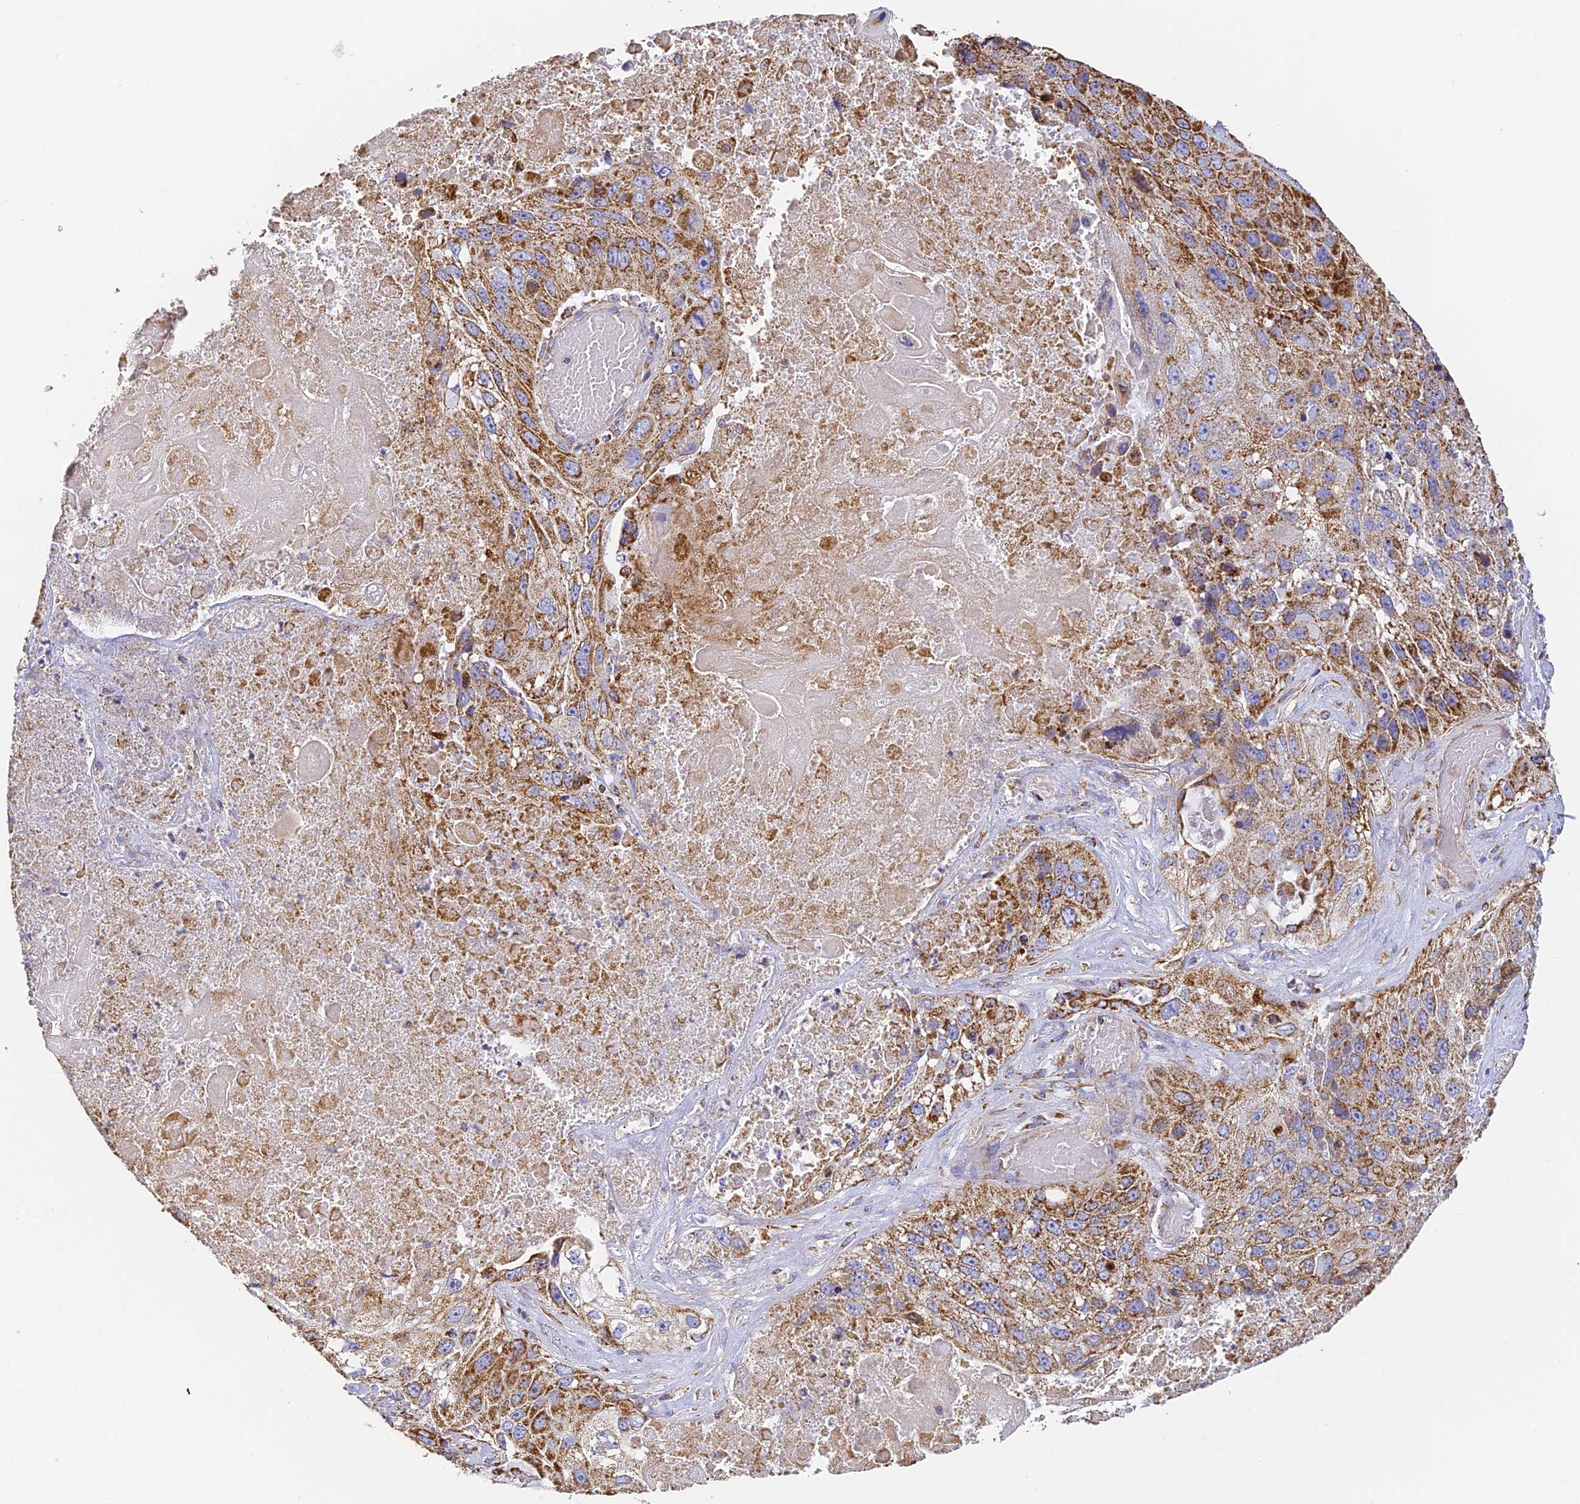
{"staining": {"intensity": "strong", "quantity": ">75%", "location": "cytoplasmic/membranous"}, "tissue": "lung cancer", "cell_type": "Tumor cells", "image_type": "cancer", "snomed": [{"axis": "morphology", "description": "Squamous cell carcinoma, NOS"}, {"axis": "topography", "description": "Lung"}], "caption": "Immunohistochemistry (IHC) staining of lung cancer, which exhibits high levels of strong cytoplasmic/membranous expression in about >75% of tumor cells indicating strong cytoplasmic/membranous protein positivity. The staining was performed using DAB (brown) for protein detection and nuclei were counterstained in hematoxylin (blue).", "gene": "COX6C", "patient": {"sex": "male", "age": 61}}